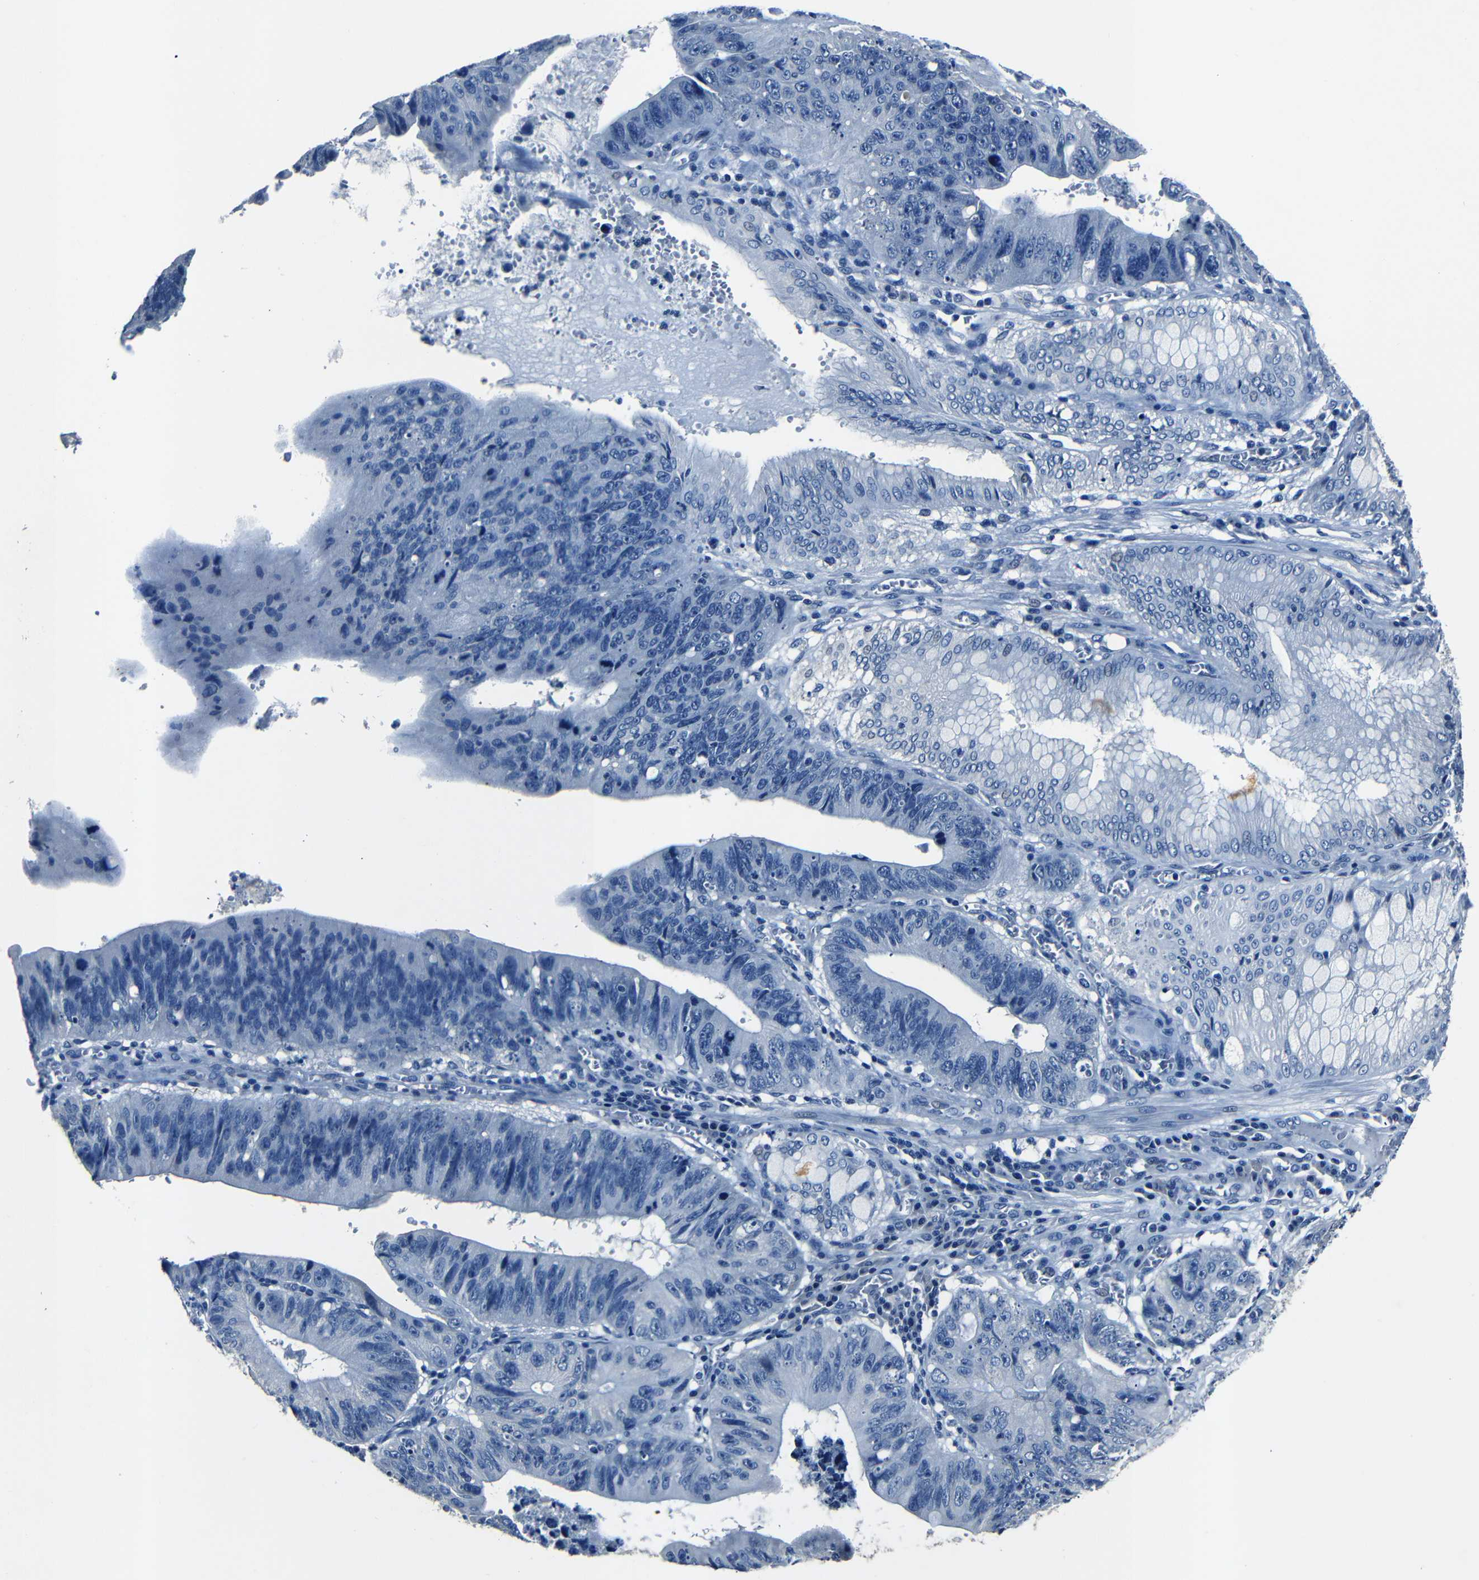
{"staining": {"intensity": "negative", "quantity": "none", "location": "none"}, "tissue": "stomach cancer", "cell_type": "Tumor cells", "image_type": "cancer", "snomed": [{"axis": "morphology", "description": "Adenocarcinoma, NOS"}, {"axis": "topography", "description": "Stomach"}], "caption": "DAB (3,3'-diaminobenzidine) immunohistochemical staining of adenocarcinoma (stomach) displays no significant staining in tumor cells. (DAB (3,3'-diaminobenzidine) immunohistochemistry (IHC), high magnification).", "gene": "NCMAP", "patient": {"sex": "male", "age": 59}}